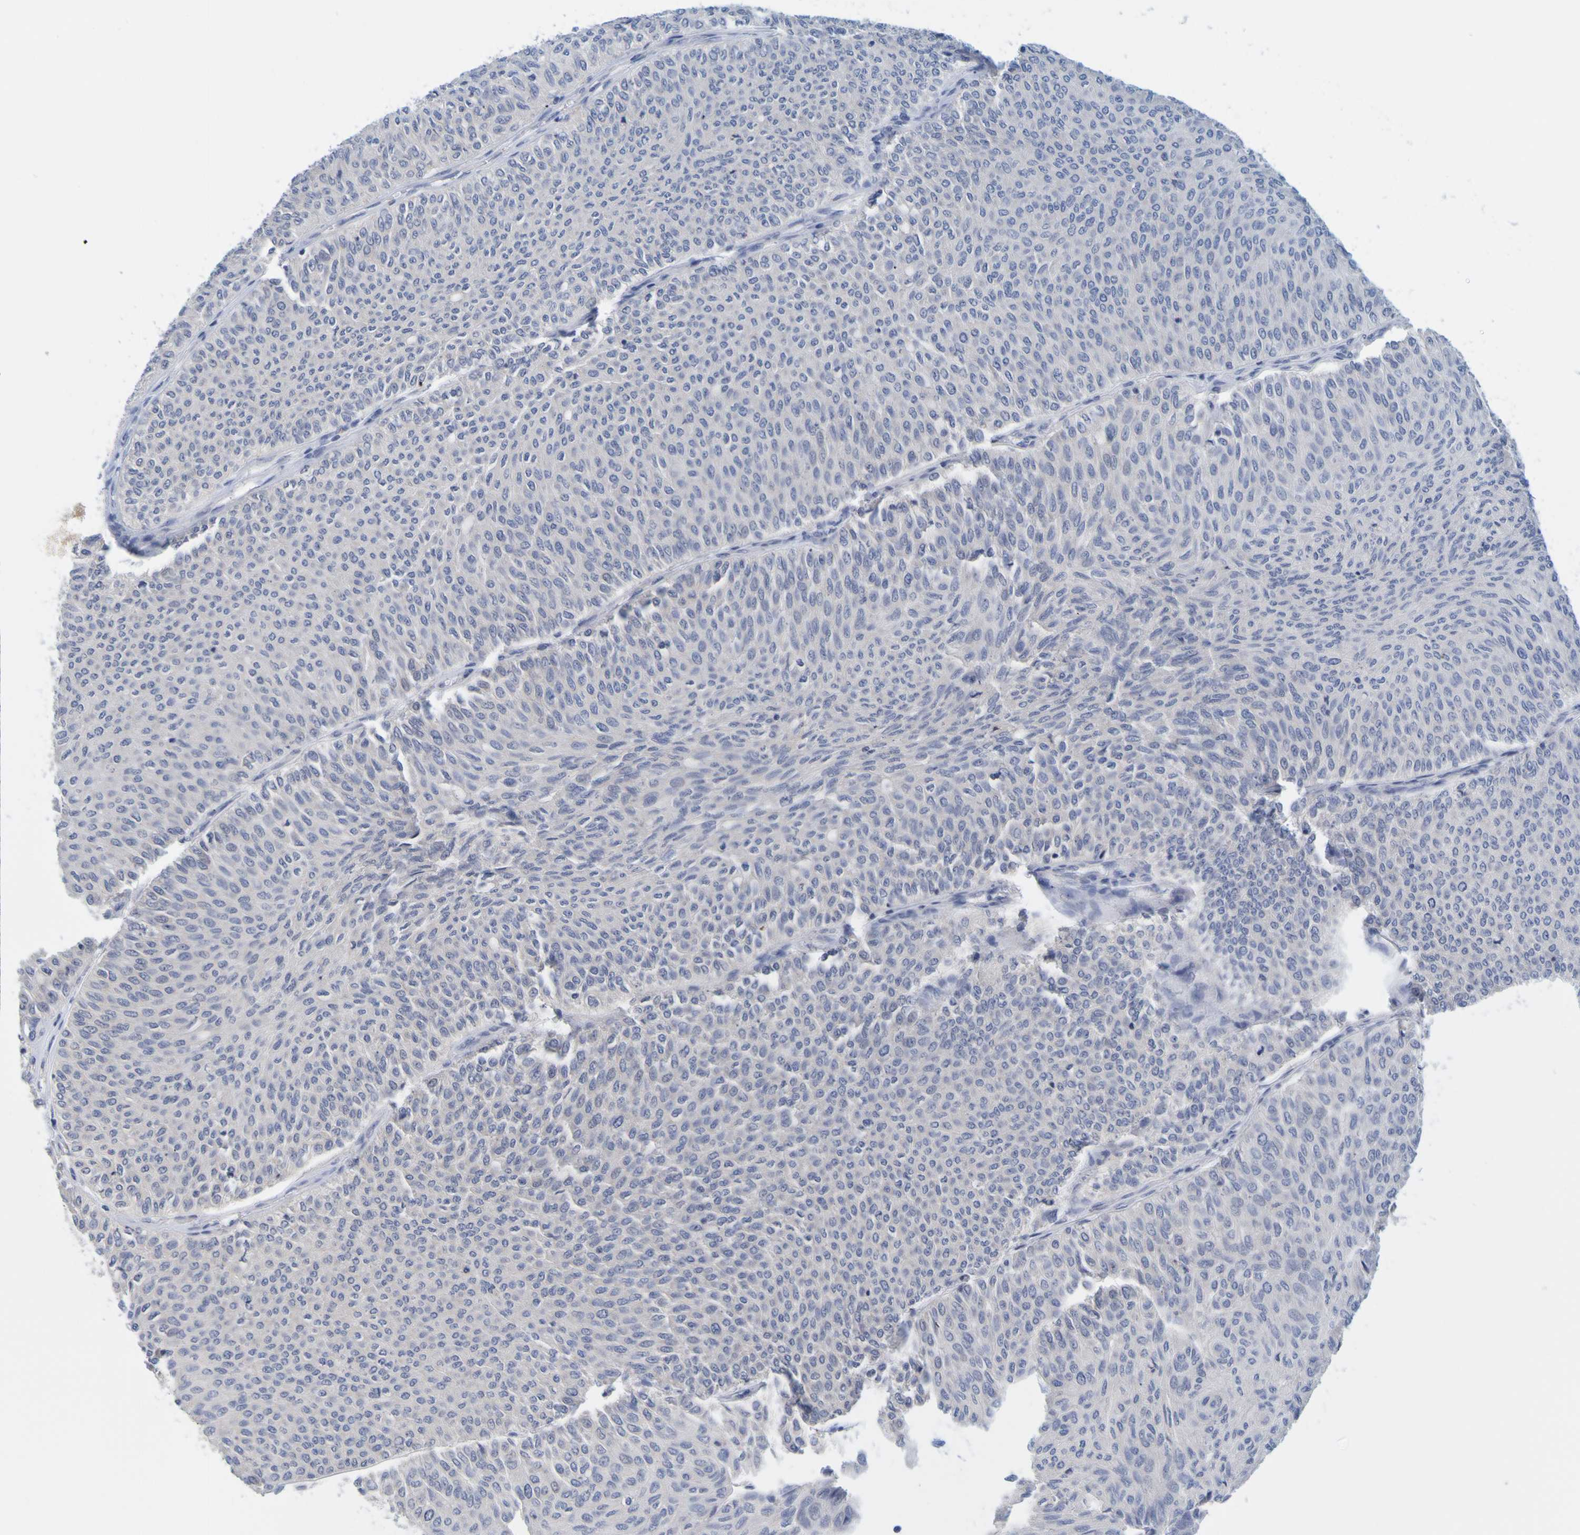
{"staining": {"intensity": "negative", "quantity": "none", "location": "none"}, "tissue": "urothelial cancer", "cell_type": "Tumor cells", "image_type": "cancer", "snomed": [{"axis": "morphology", "description": "Urothelial carcinoma, Low grade"}, {"axis": "topography", "description": "Urinary bladder"}], "caption": "The immunohistochemistry (IHC) histopathology image has no significant expression in tumor cells of low-grade urothelial carcinoma tissue.", "gene": "ENDOU", "patient": {"sex": "male", "age": 78}}